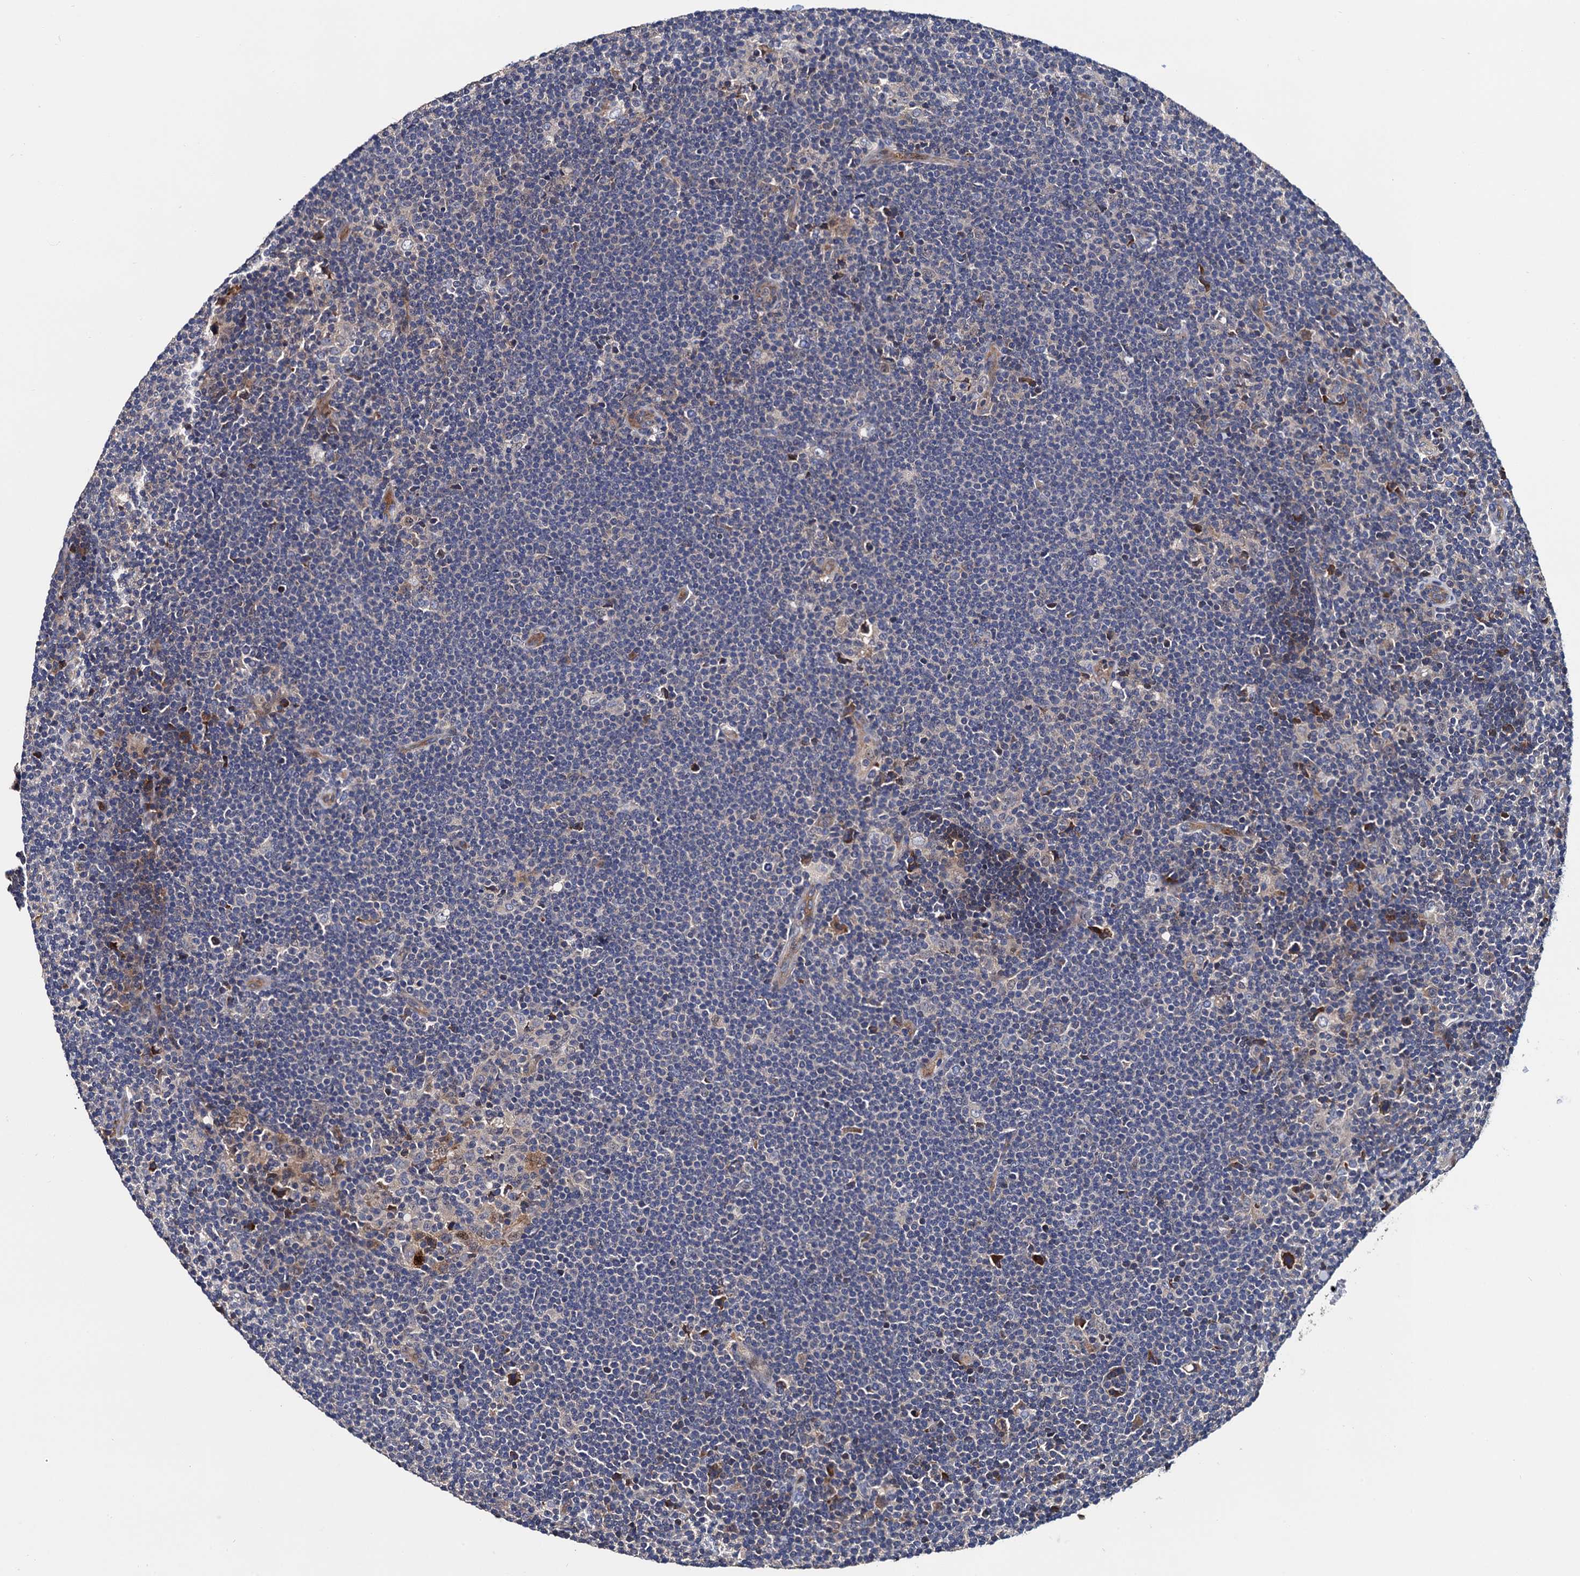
{"staining": {"intensity": "negative", "quantity": "none", "location": "none"}, "tissue": "lymphoma", "cell_type": "Tumor cells", "image_type": "cancer", "snomed": [{"axis": "morphology", "description": "Hodgkin's disease, NOS"}, {"axis": "topography", "description": "Lymph node"}], "caption": "IHC of Hodgkin's disease exhibits no positivity in tumor cells.", "gene": "TRMT112", "patient": {"sex": "female", "age": 57}}